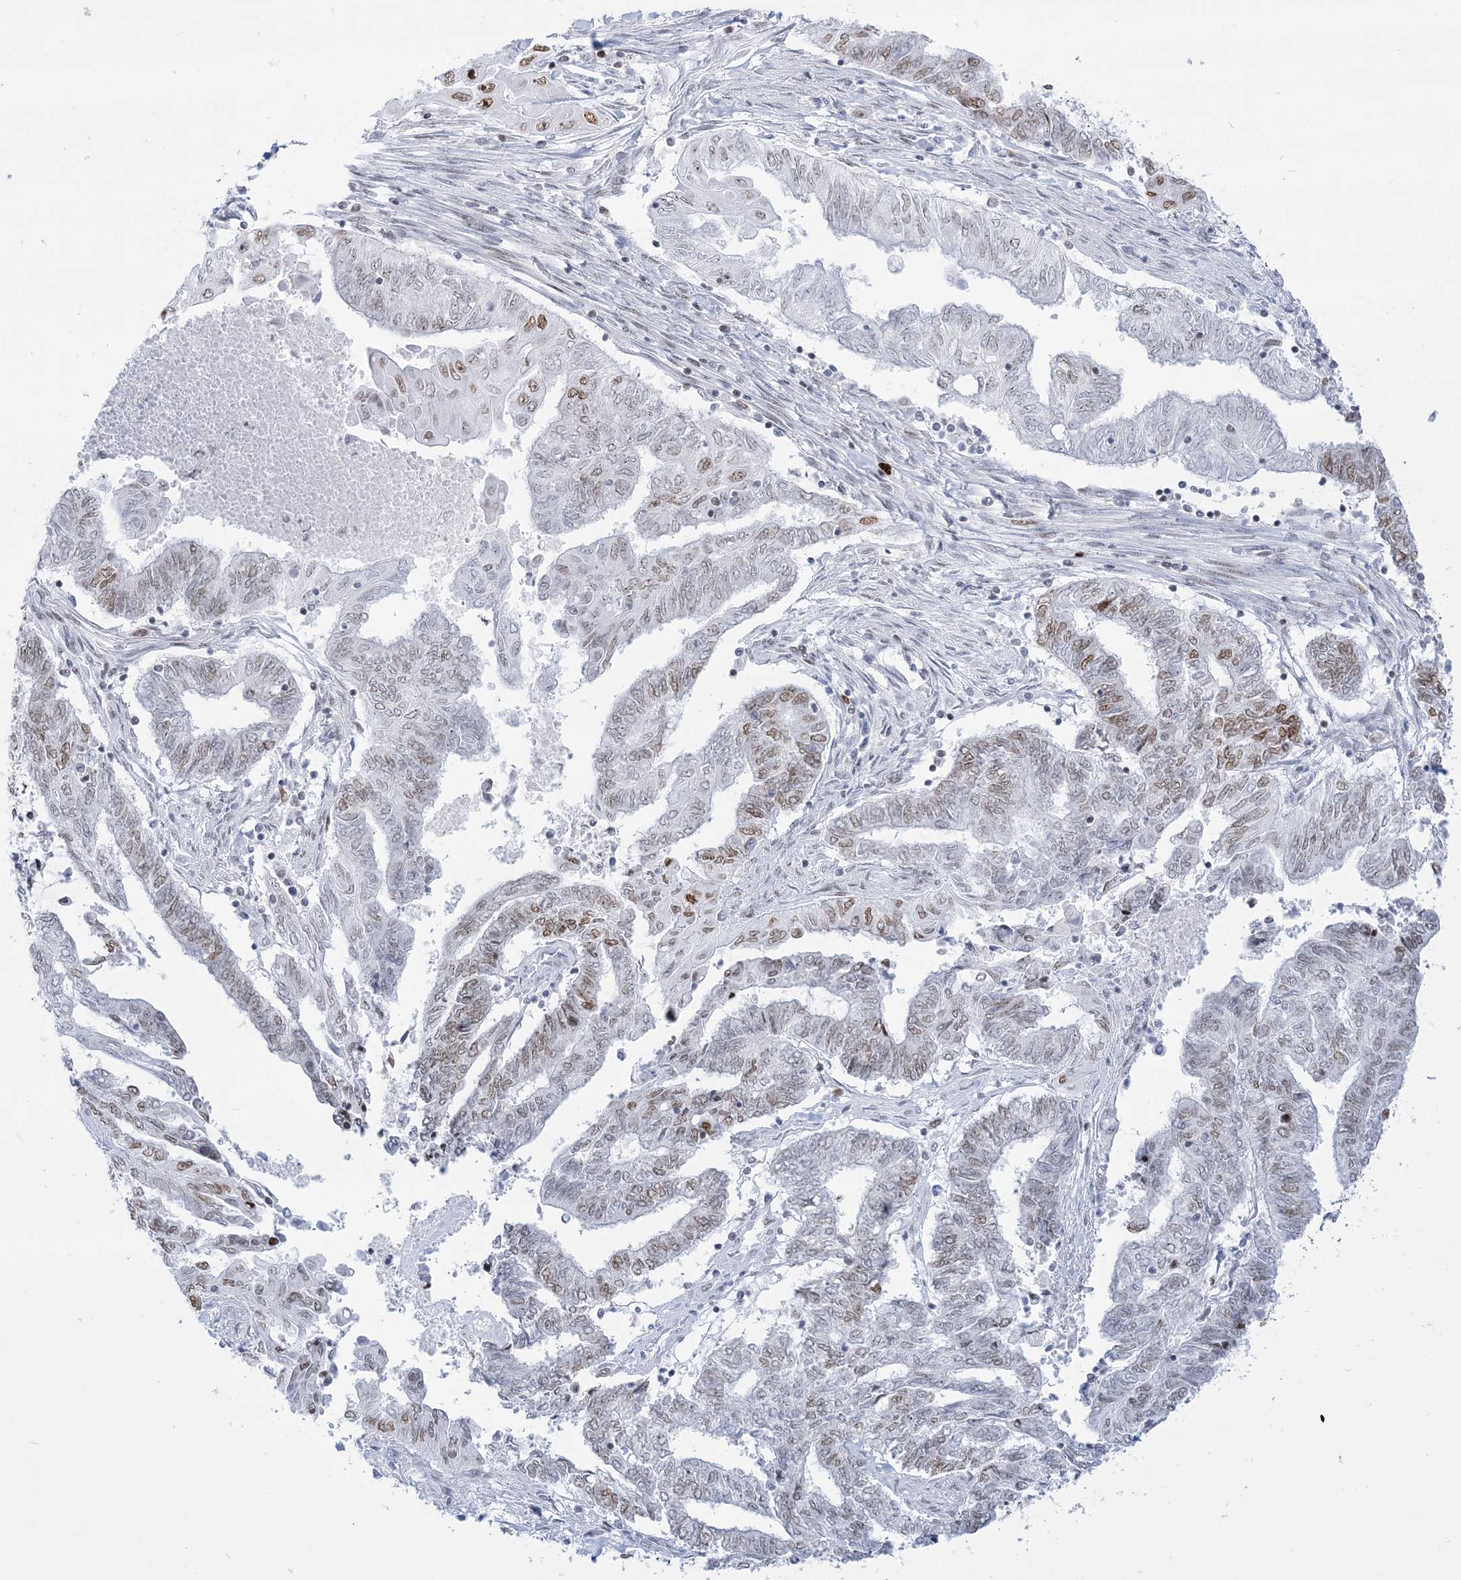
{"staining": {"intensity": "moderate", "quantity": "25%-75%", "location": "nuclear"}, "tissue": "endometrial cancer", "cell_type": "Tumor cells", "image_type": "cancer", "snomed": [{"axis": "morphology", "description": "Adenocarcinoma, NOS"}, {"axis": "topography", "description": "Uterus"}, {"axis": "topography", "description": "Endometrium"}], "caption": "This photomicrograph demonstrates immunohistochemistry (IHC) staining of endometrial cancer, with medium moderate nuclear staining in about 25%-75% of tumor cells.", "gene": "DDX21", "patient": {"sex": "female", "age": 70}}